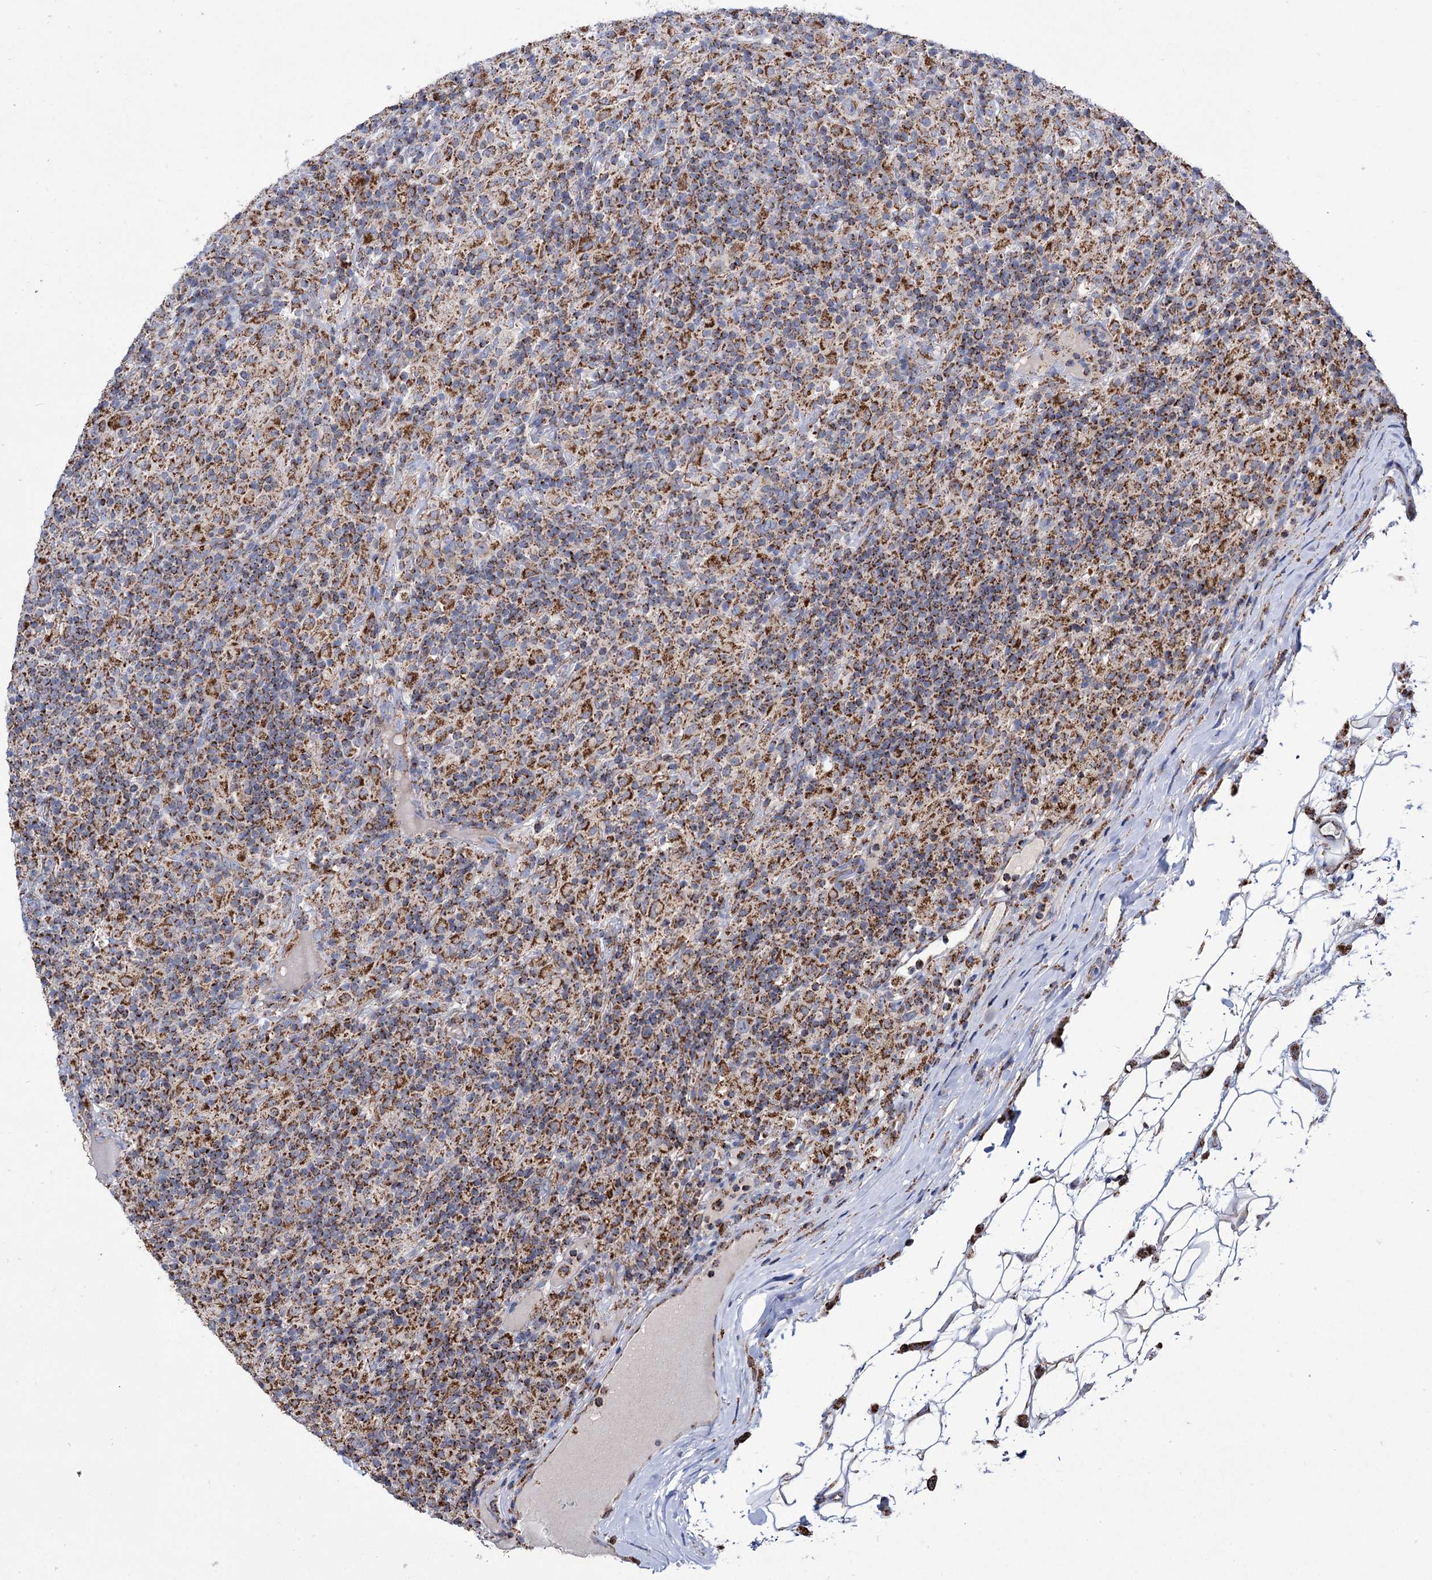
{"staining": {"intensity": "strong", "quantity": ">75%", "location": "cytoplasmic/membranous"}, "tissue": "lymphoma", "cell_type": "Tumor cells", "image_type": "cancer", "snomed": [{"axis": "morphology", "description": "Hodgkin's disease, NOS"}, {"axis": "topography", "description": "Lymph node"}], "caption": "Strong cytoplasmic/membranous expression is seen in approximately >75% of tumor cells in lymphoma.", "gene": "ABHD10", "patient": {"sex": "male", "age": 70}}